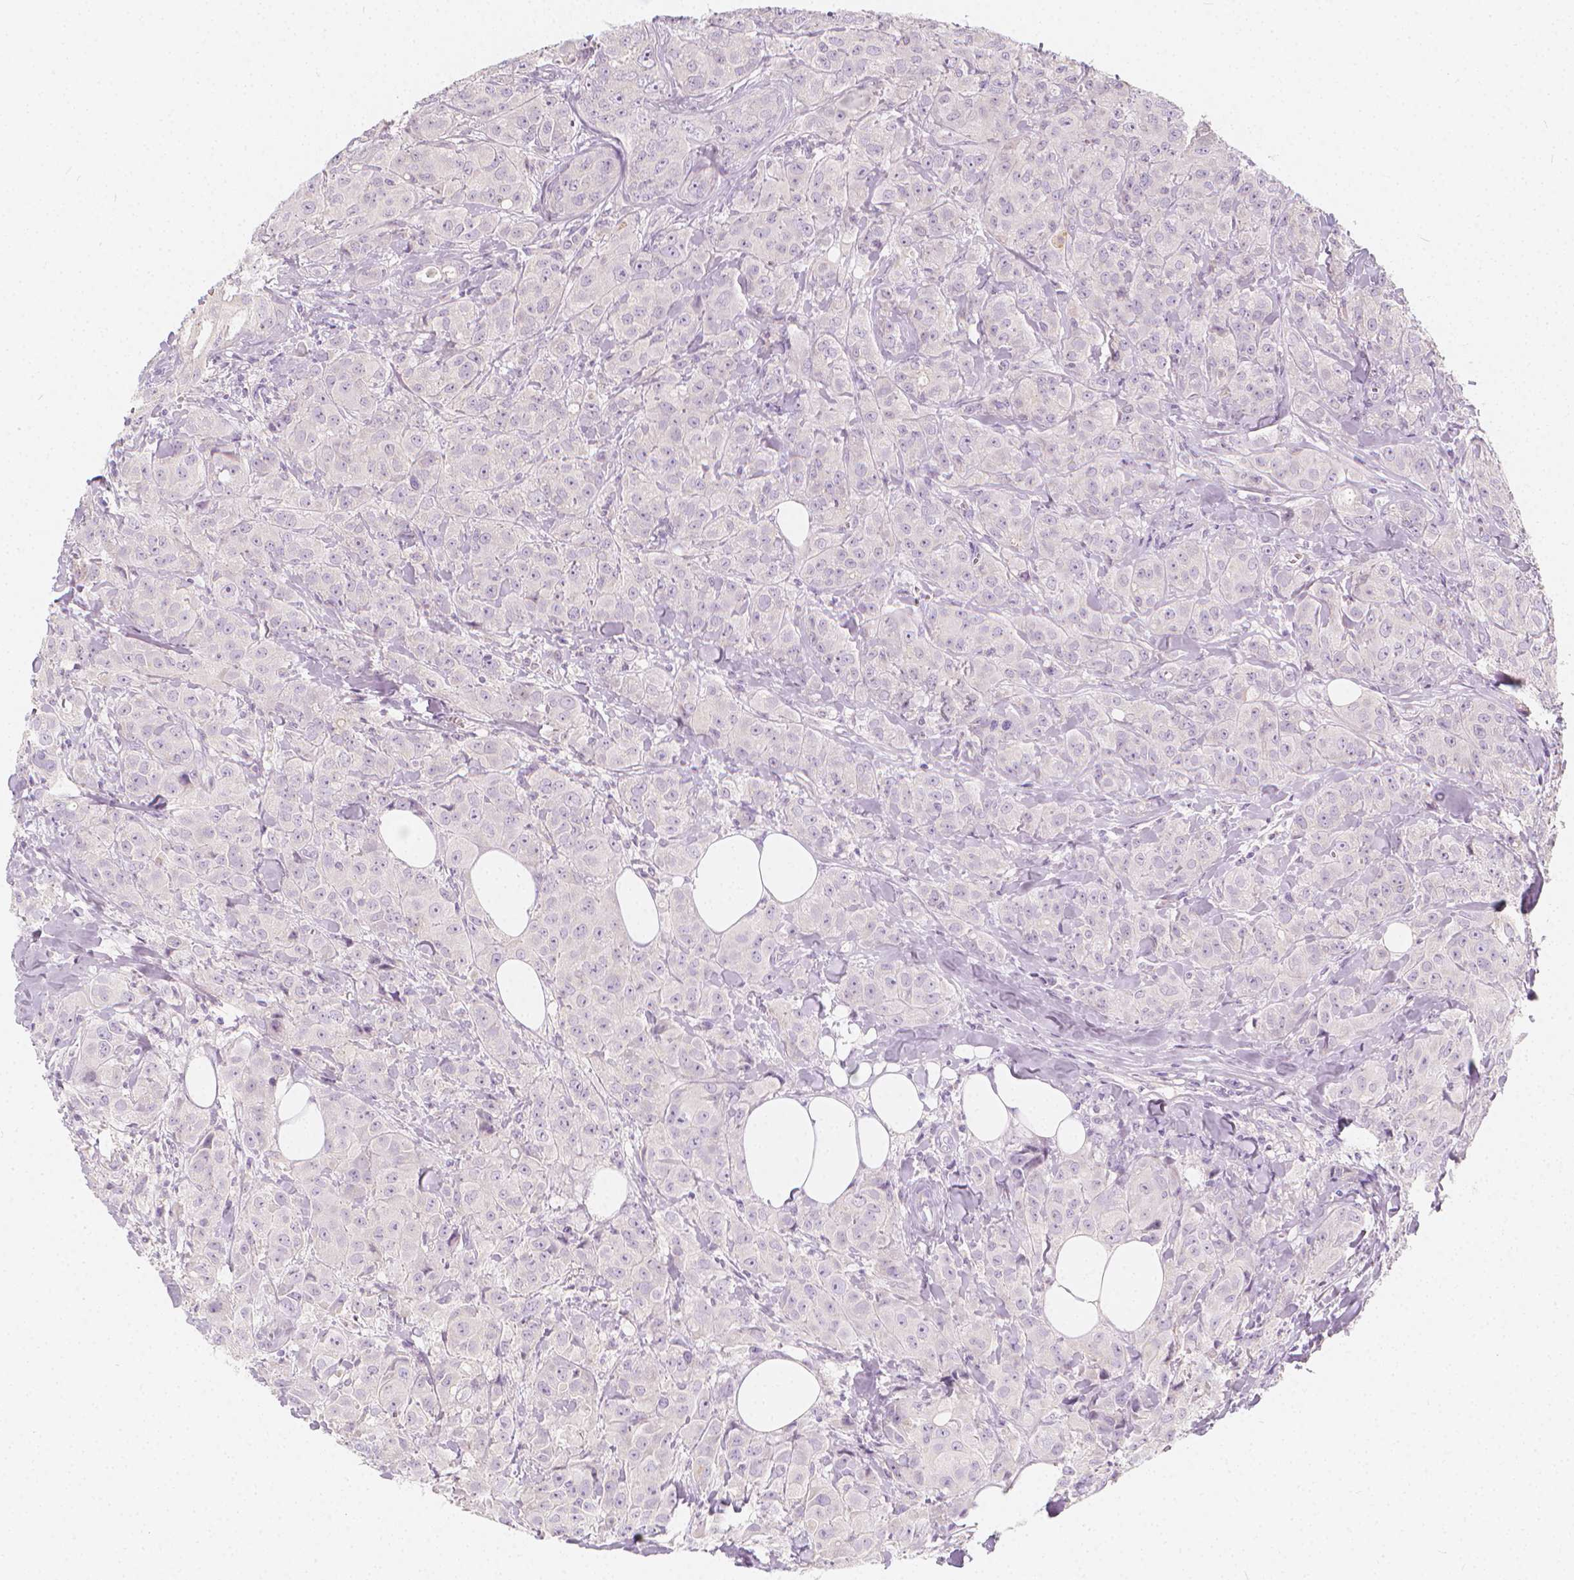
{"staining": {"intensity": "negative", "quantity": "none", "location": "none"}, "tissue": "breast cancer", "cell_type": "Tumor cells", "image_type": "cancer", "snomed": [{"axis": "morphology", "description": "Duct carcinoma"}, {"axis": "topography", "description": "Breast"}], "caption": "The histopathology image exhibits no staining of tumor cells in breast invasive ductal carcinoma.", "gene": "RBFOX1", "patient": {"sex": "female", "age": 43}}